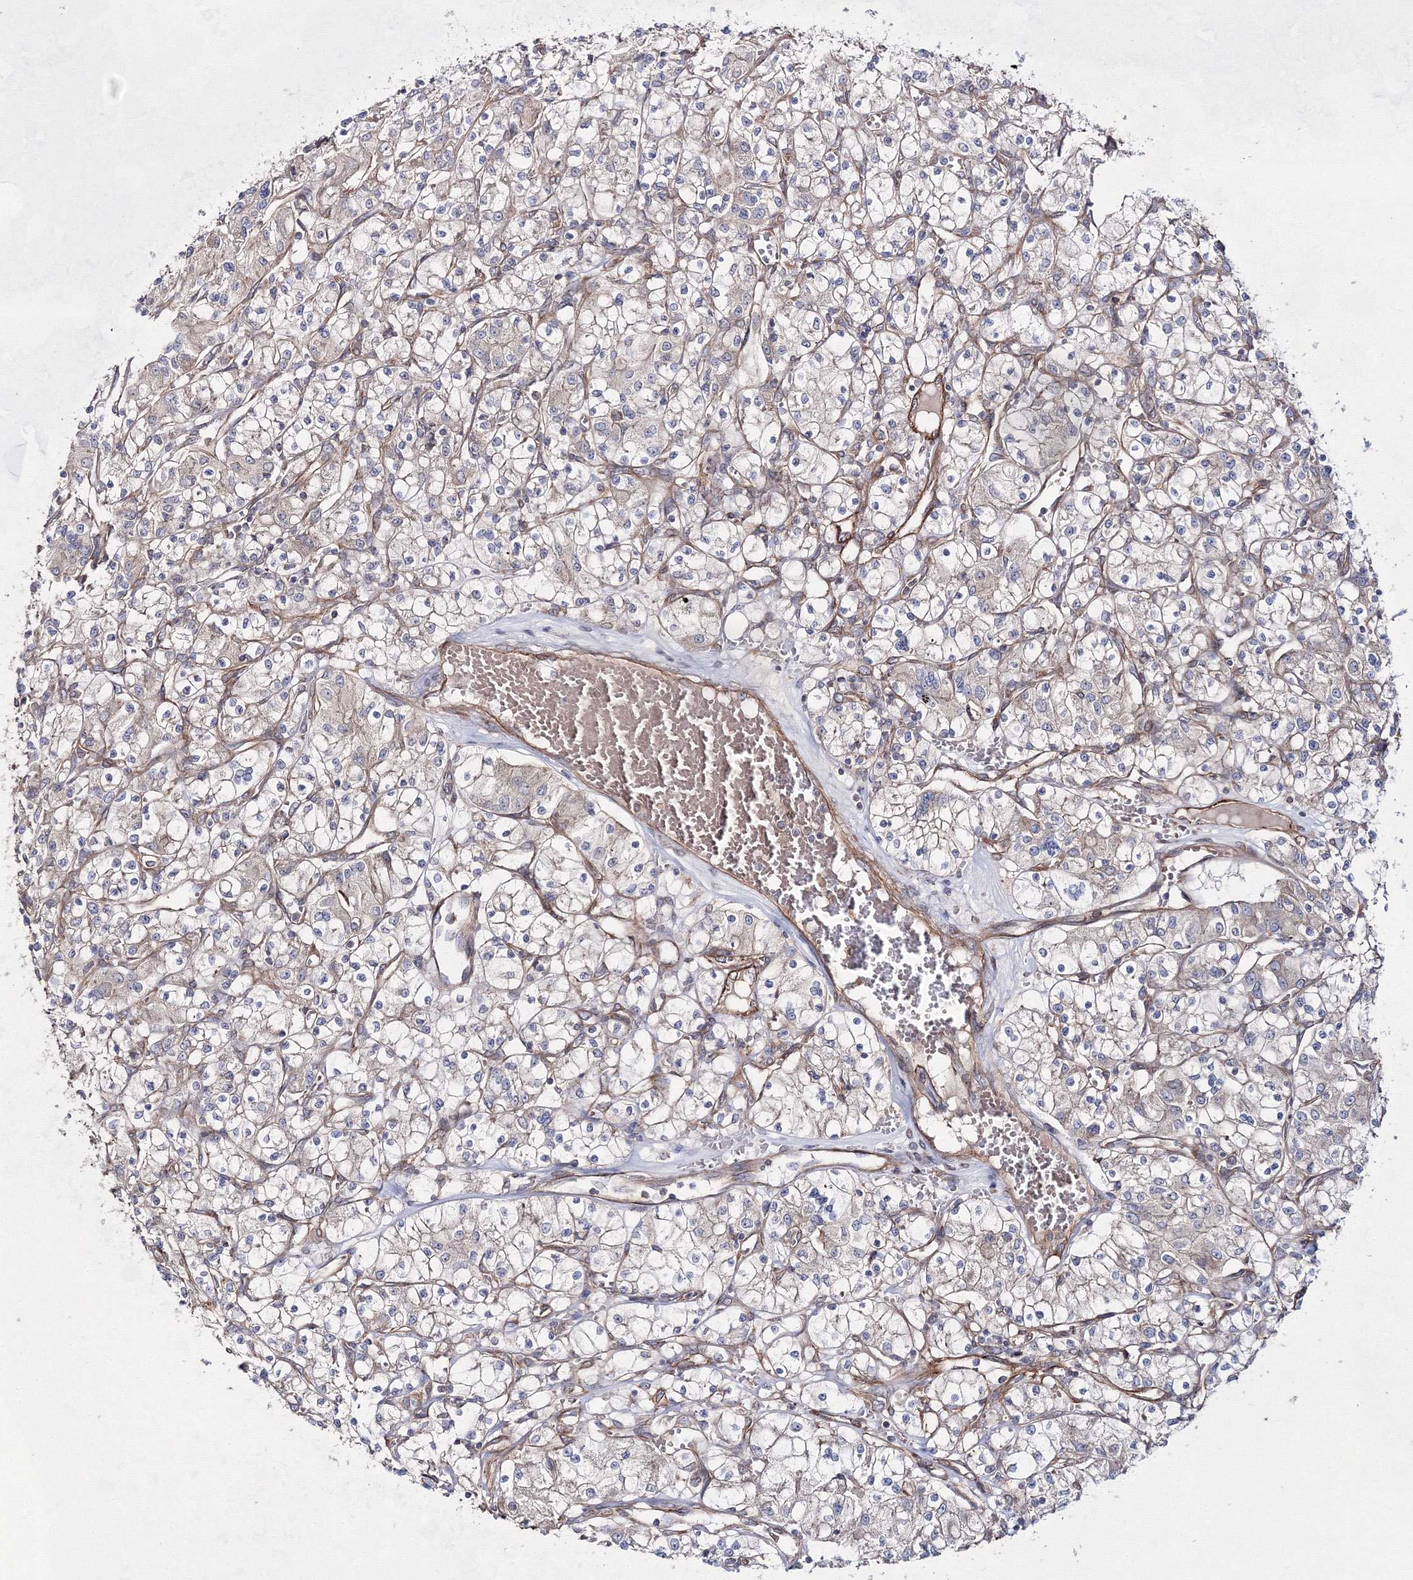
{"staining": {"intensity": "weak", "quantity": "25%-75%", "location": "cytoplasmic/membranous"}, "tissue": "renal cancer", "cell_type": "Tumor cells", "image_type": "cancer", "snomed": [{"axis": "morphology", "description": "Adenocarcinoma, NOS"}, {"axis": "topography", "description": "Kidney"}], "caption": "IHC photomicrograph of neoplastic tissue: renal adenocarcinoma stained using IHC demonstrates low levels of weak protein expression localized specifically in the cytoplasmic/membranous of tumor cells, appearing as a cytoplasmic/membranous brown color.", "gene": "EXOC6", "patient": {"sex": "female", "age": 59}}